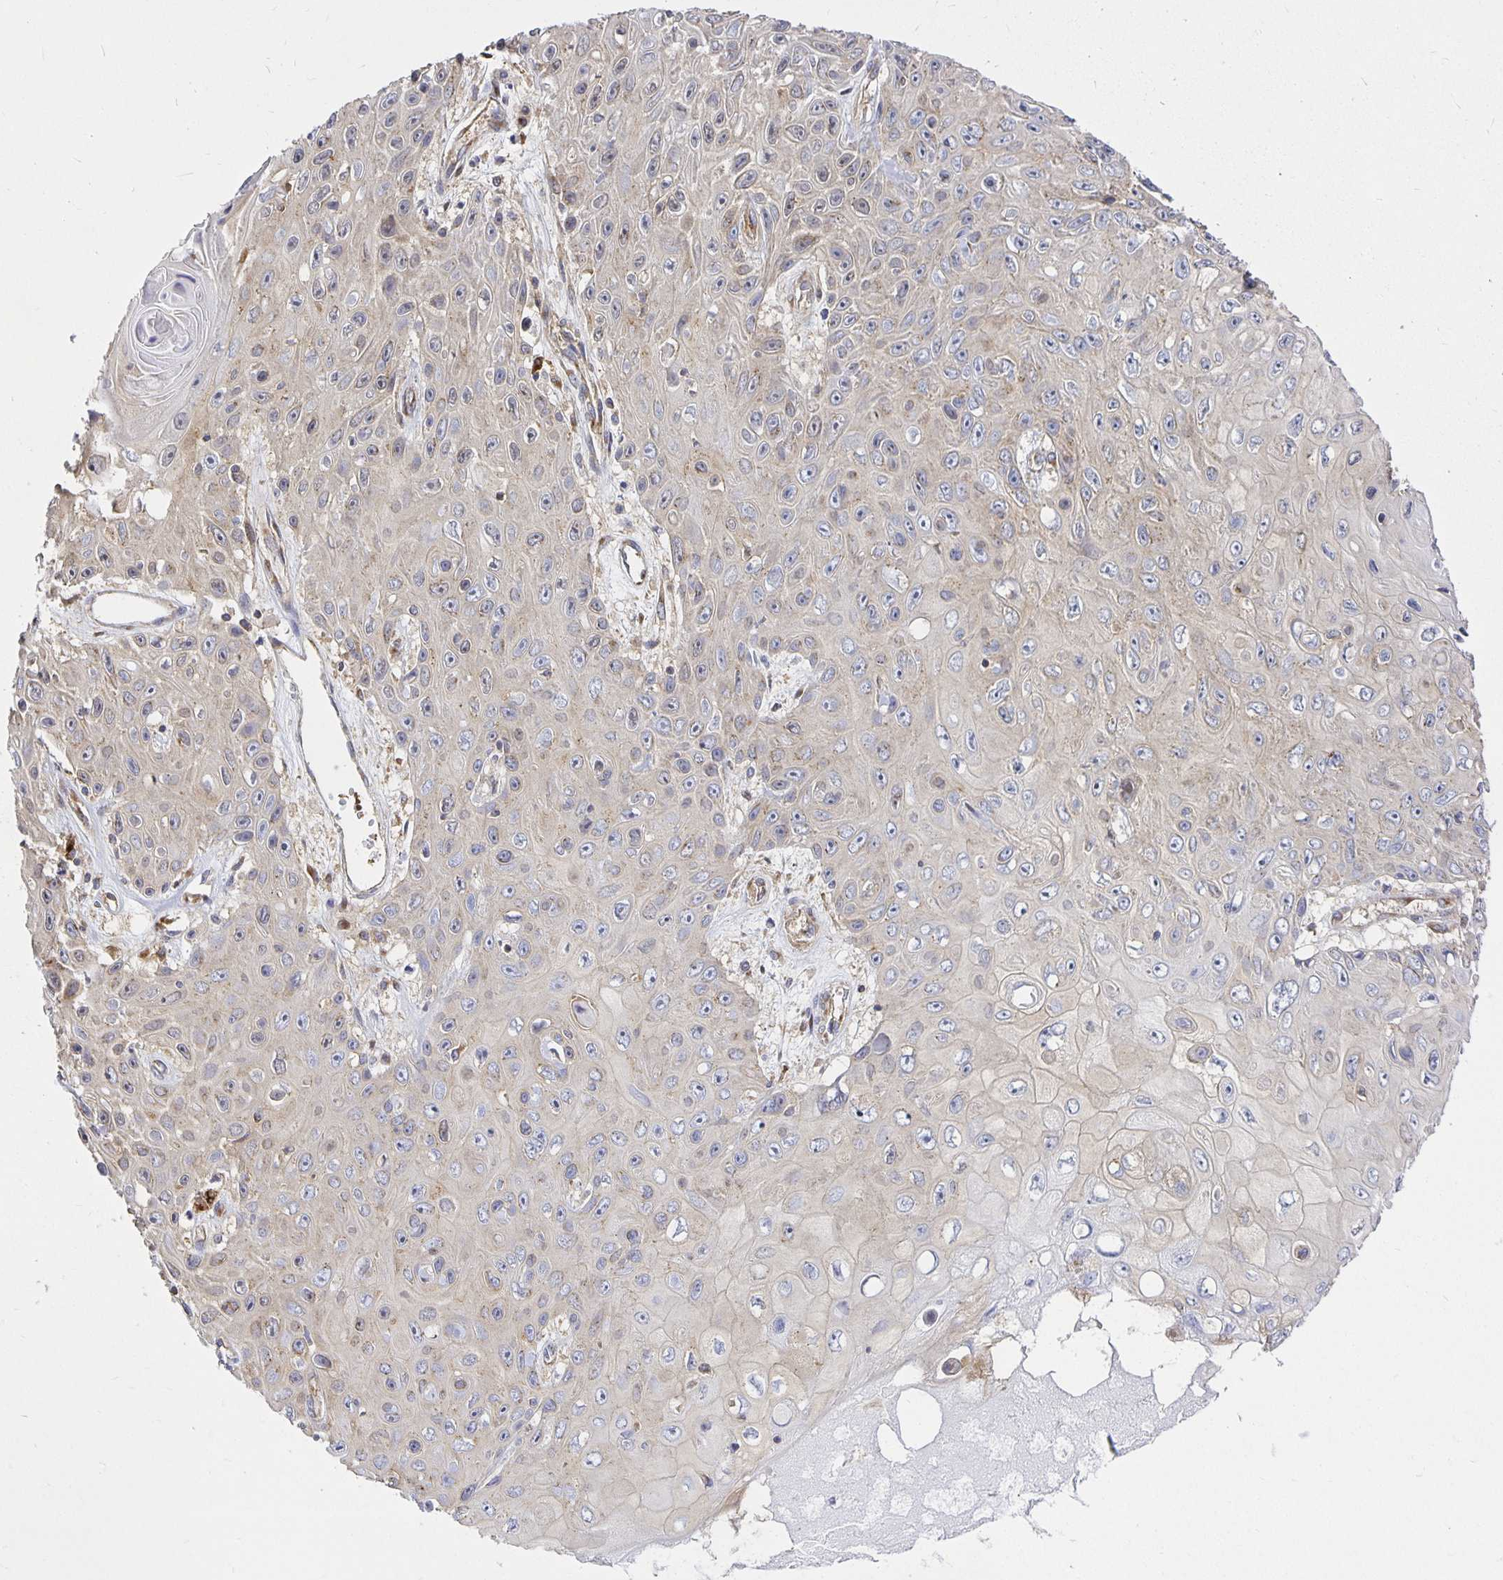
{"staining": {"intensity": "weak", "quantity": "<25%", "location": "cytoplasmic/membranous"}, "tissue": "skin cancer", "cell_type": "Tumor cells", "image_type": "cancer", "snomed": [{"axis": "morphology", "description": "Squamous cell carcinoma, NOS"}, {"axis": "topography", "description": "Skin"}], "caption": "The image reveals no staining of tumor cells in skin cancer. The staining was performed using DAB (3,3'-diaminobenzidine) to visualize the protein expression in brown, while the nuclei were stained in blue with hematoxylin (Magnification: 20x).", "gene": "USO1", "patient": {"sex": "male", "age": 82}}